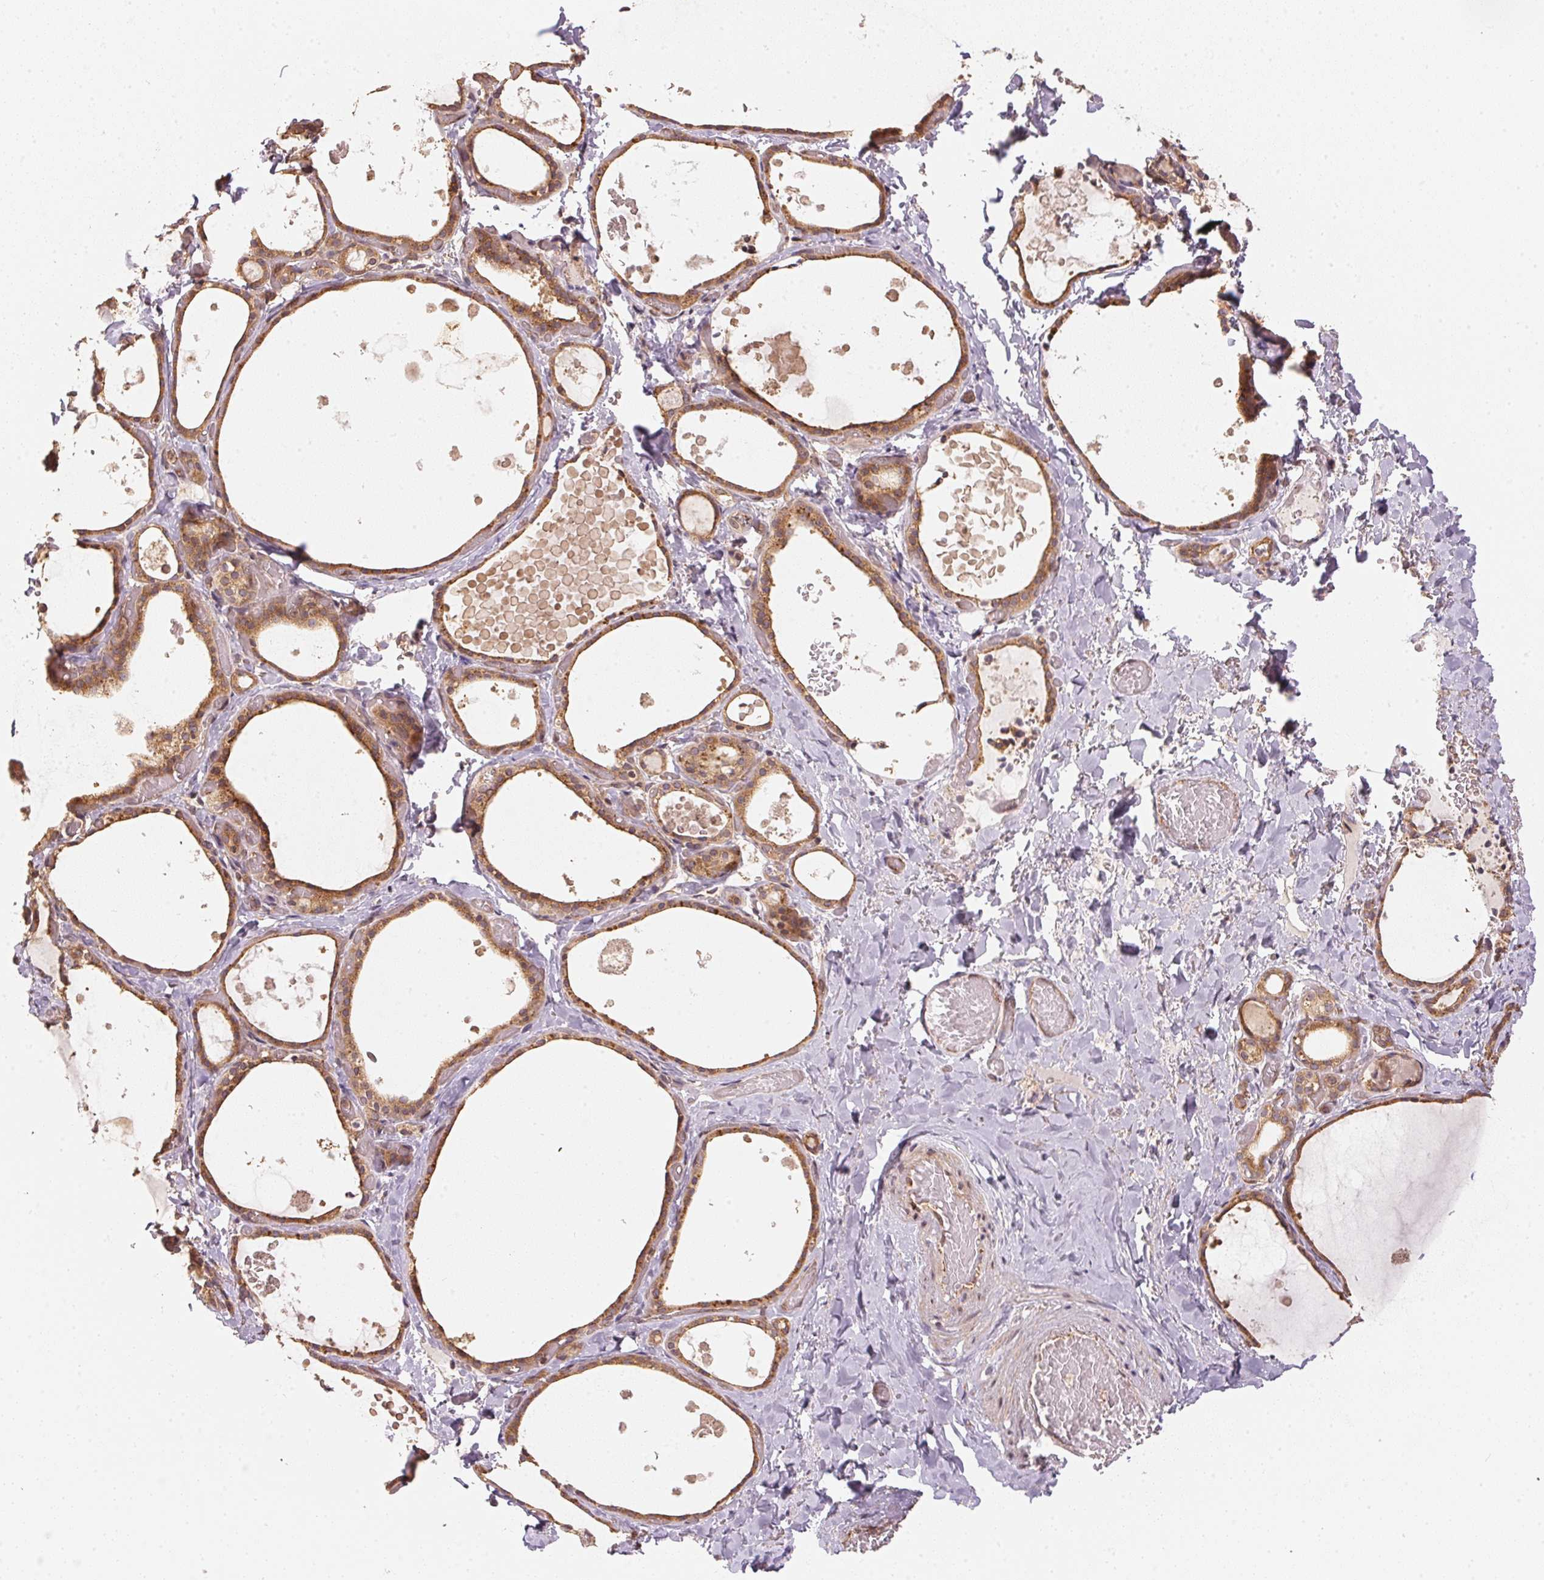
{"staining": {"intensity": "moderate", "quantity": ">75%", "location": "cytoplasmic/membranous"}, "tissue": "thyroid gland", "cell_type": "Glandular cells", "image_type": "normal", "snomed": [{"axis": "morphology", "description": "Normal tissue, NOS"}, {"axis": "topography", "description": "Thyroid gland"}], "caption": "Thyroid gland stained for a protein reveals moderate cytoplasmic/membranous positivity in glandular cells.", "gene": "STRN4", "patient": {"sex": "female", "age": 56}}